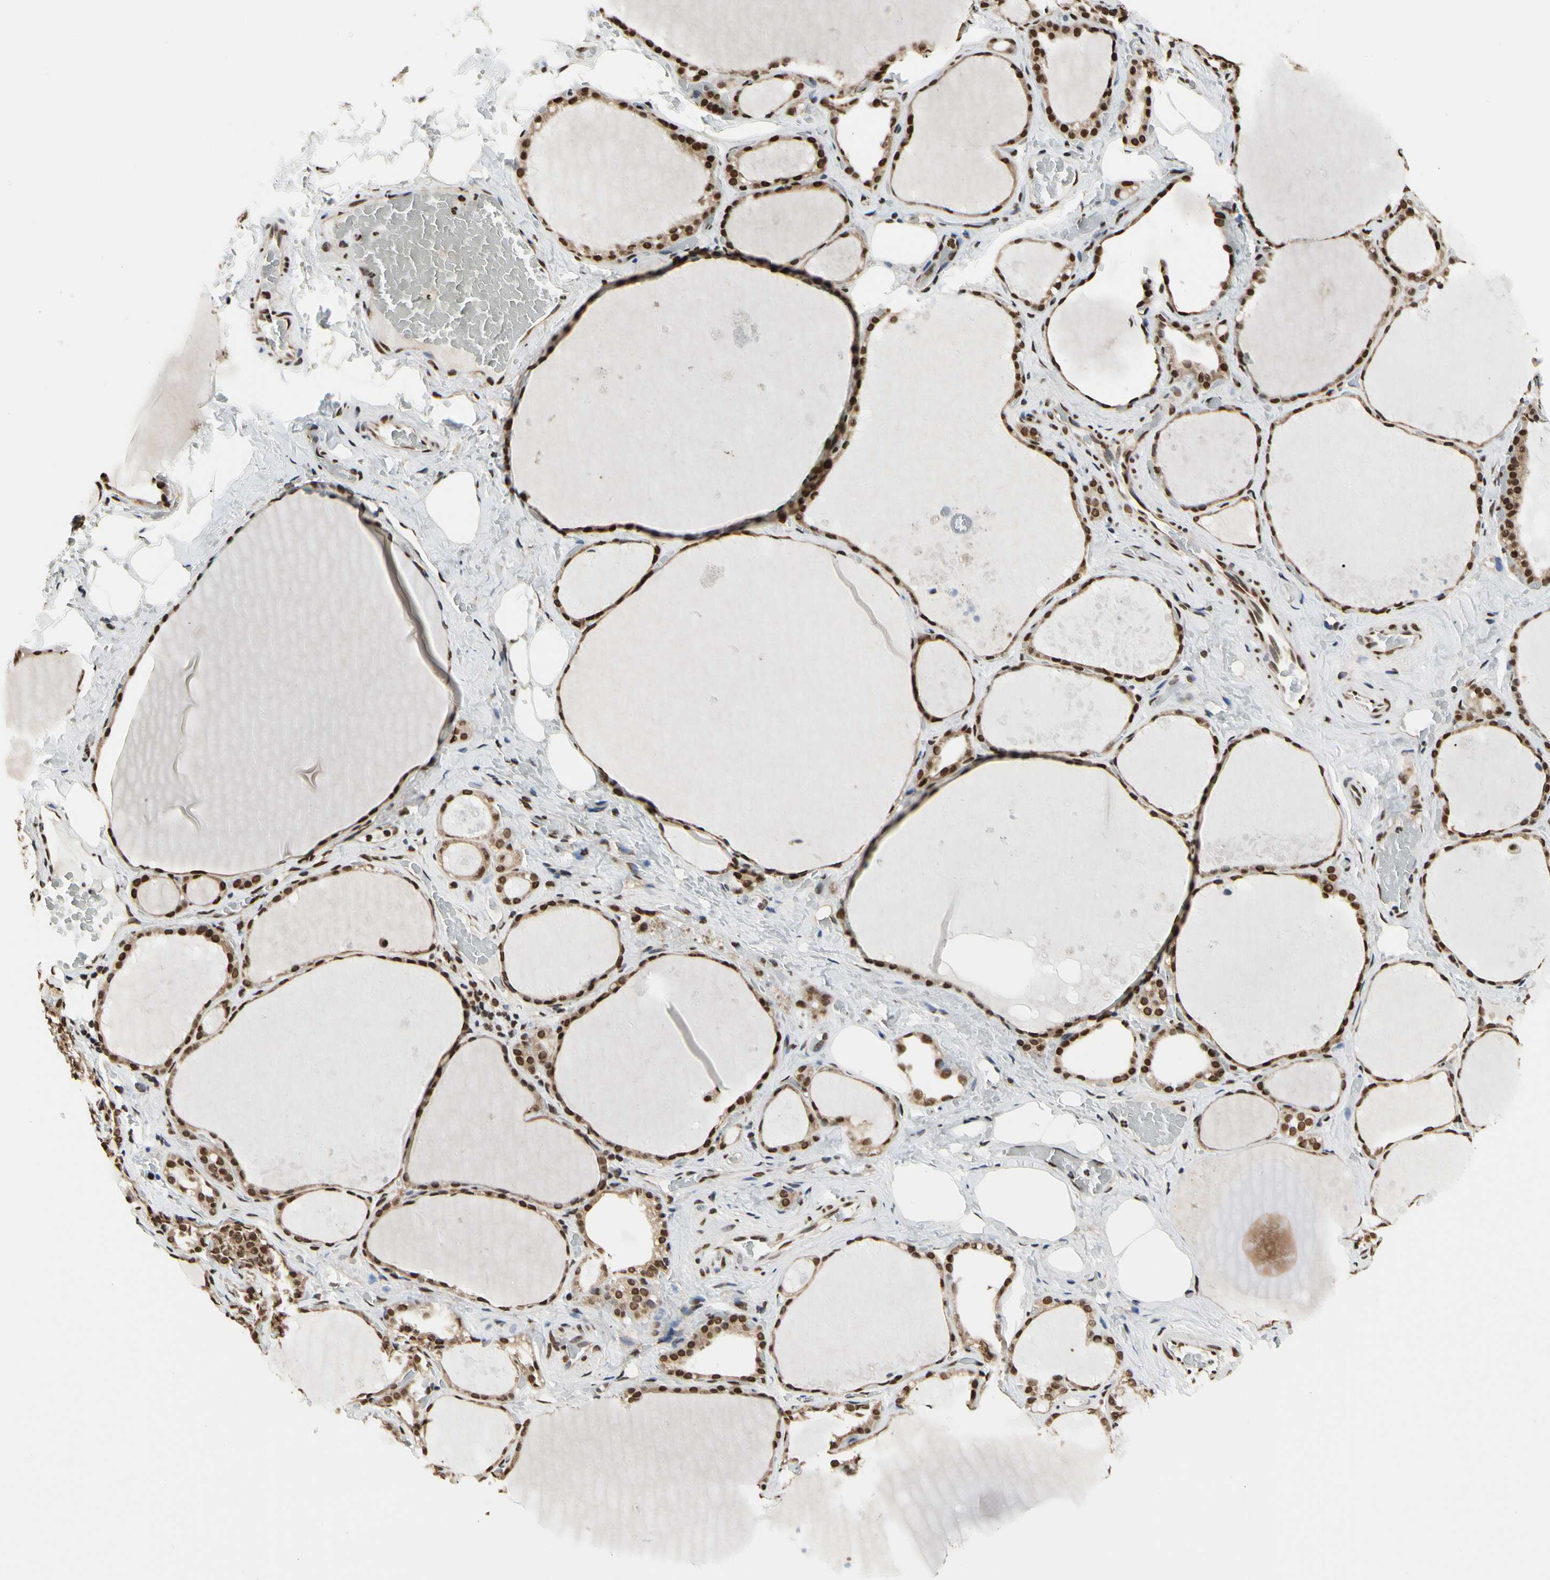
{"staining": {"intensity": "strong", "quantity": ">75%", "location": "cytoplasmic/membranous,nuclear"}, "tissue": "thyroid gland", "cell_type": "Glandular cells", "image_type": "normal", "snomed": [{"axis": "morphology", "description": "Normal tissue, NOS"}, {"axis": "topography", "description": "Thyroid gland"}], "caption": "Immunohistochemical staining of benign human thyroid gland shows high levels of strong cytoplasmic/membranous,nuclear expression in approximately >75% of glandular cells.", "gene": "HNRNPK", "patient": {"sex": "male", "age": 61}}